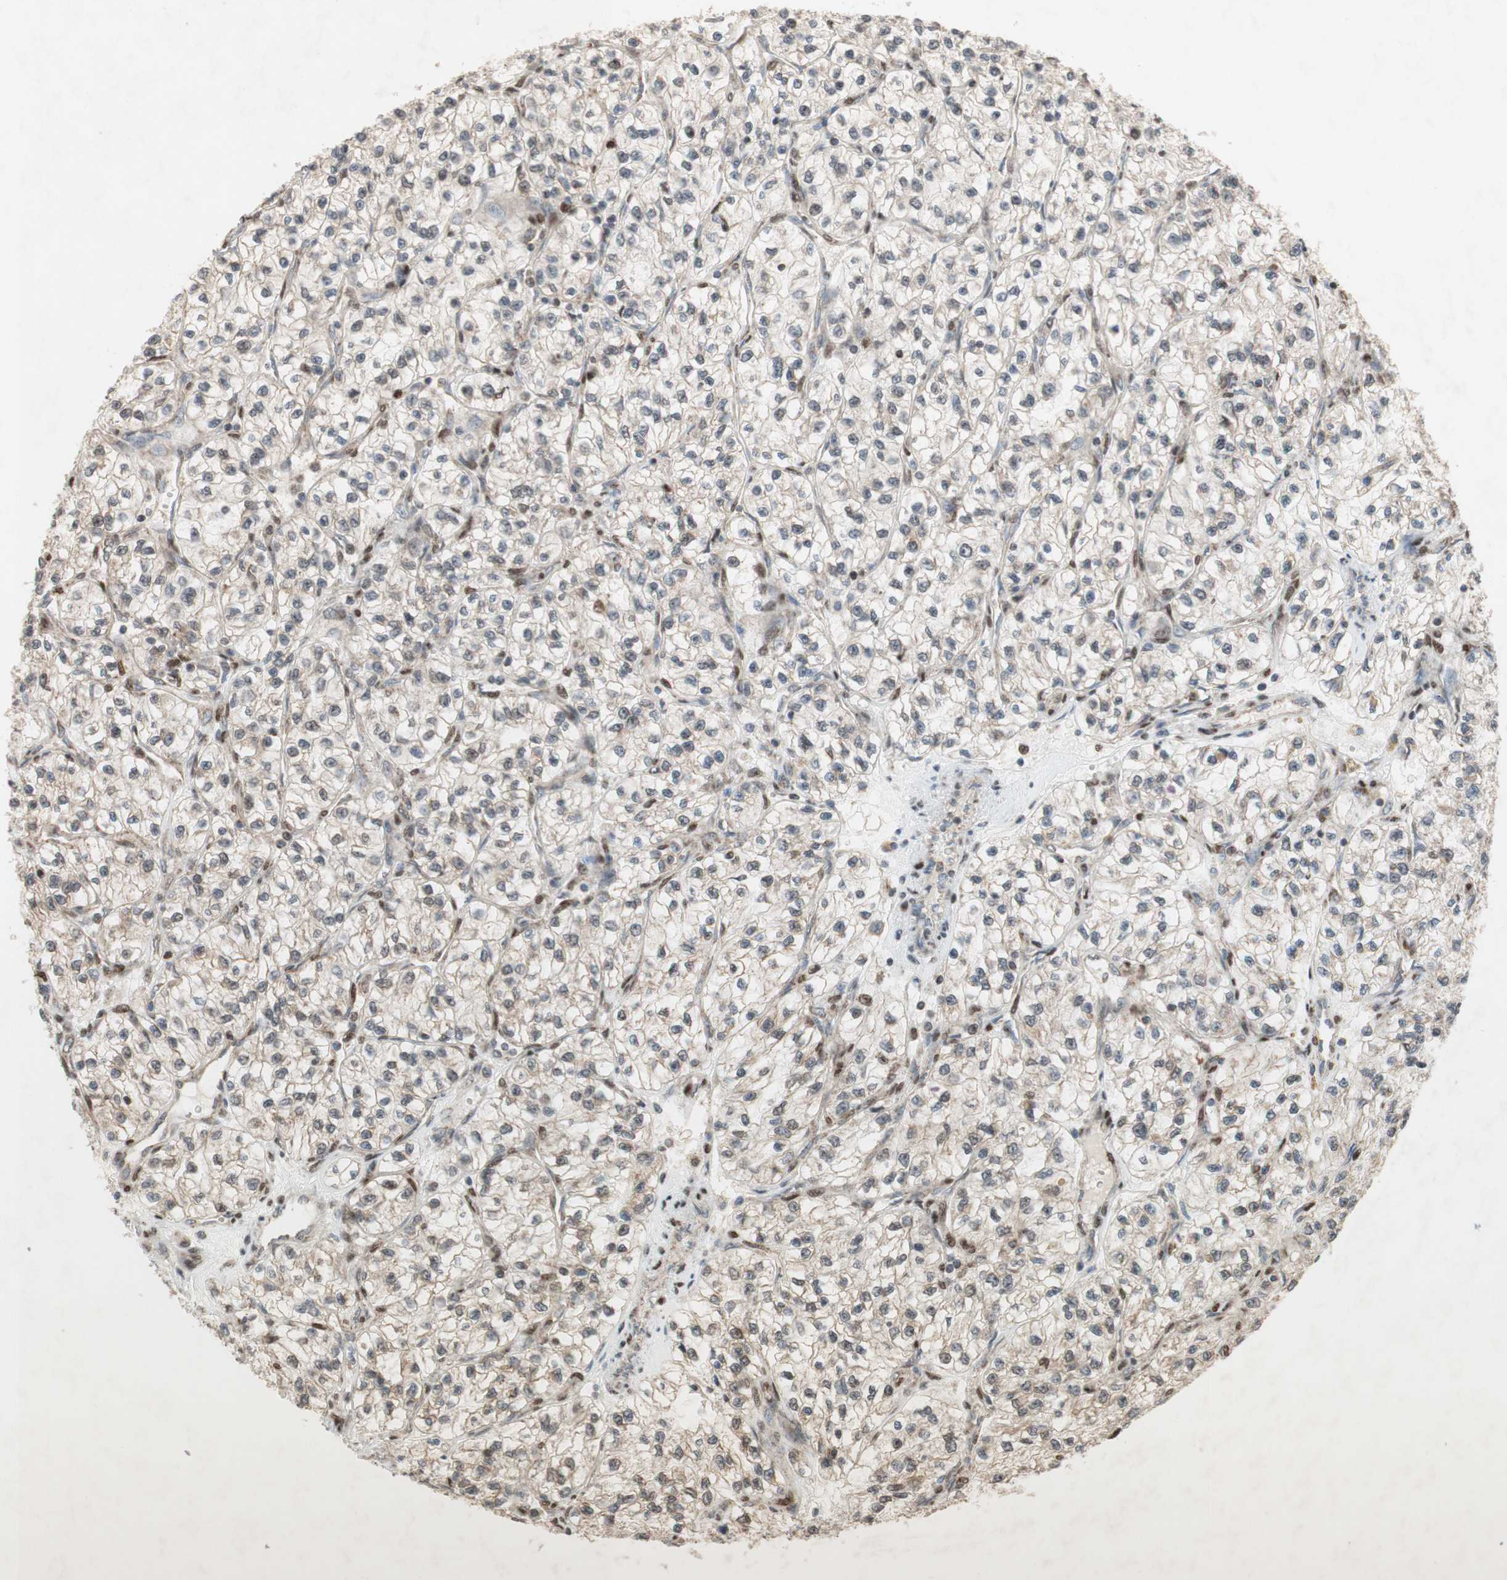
{"staining": {"intensity": "weak", "quantity": "25%-75%", "location": "cytoplasmic/membranous"}, "tissue": "renal cancer", "cell_type": "Tumor cells", "image_type": "cancer", "snomed": [{"axis": "morphology", "description": "Adenocarcinoma, NOS"}, {"axis": "topography", "description": "Kidney"}], "caption": "Protein expression analysis of human adenocarcinoma (renal) reveals weak cytoplasmic/membranous expression in about 25%-75% of tumor cells. The protein is shown in brown color, while the nuclei are stained blue.", "gene": "DNMT3A", "patient": {"sex": "female", "age": 57}}